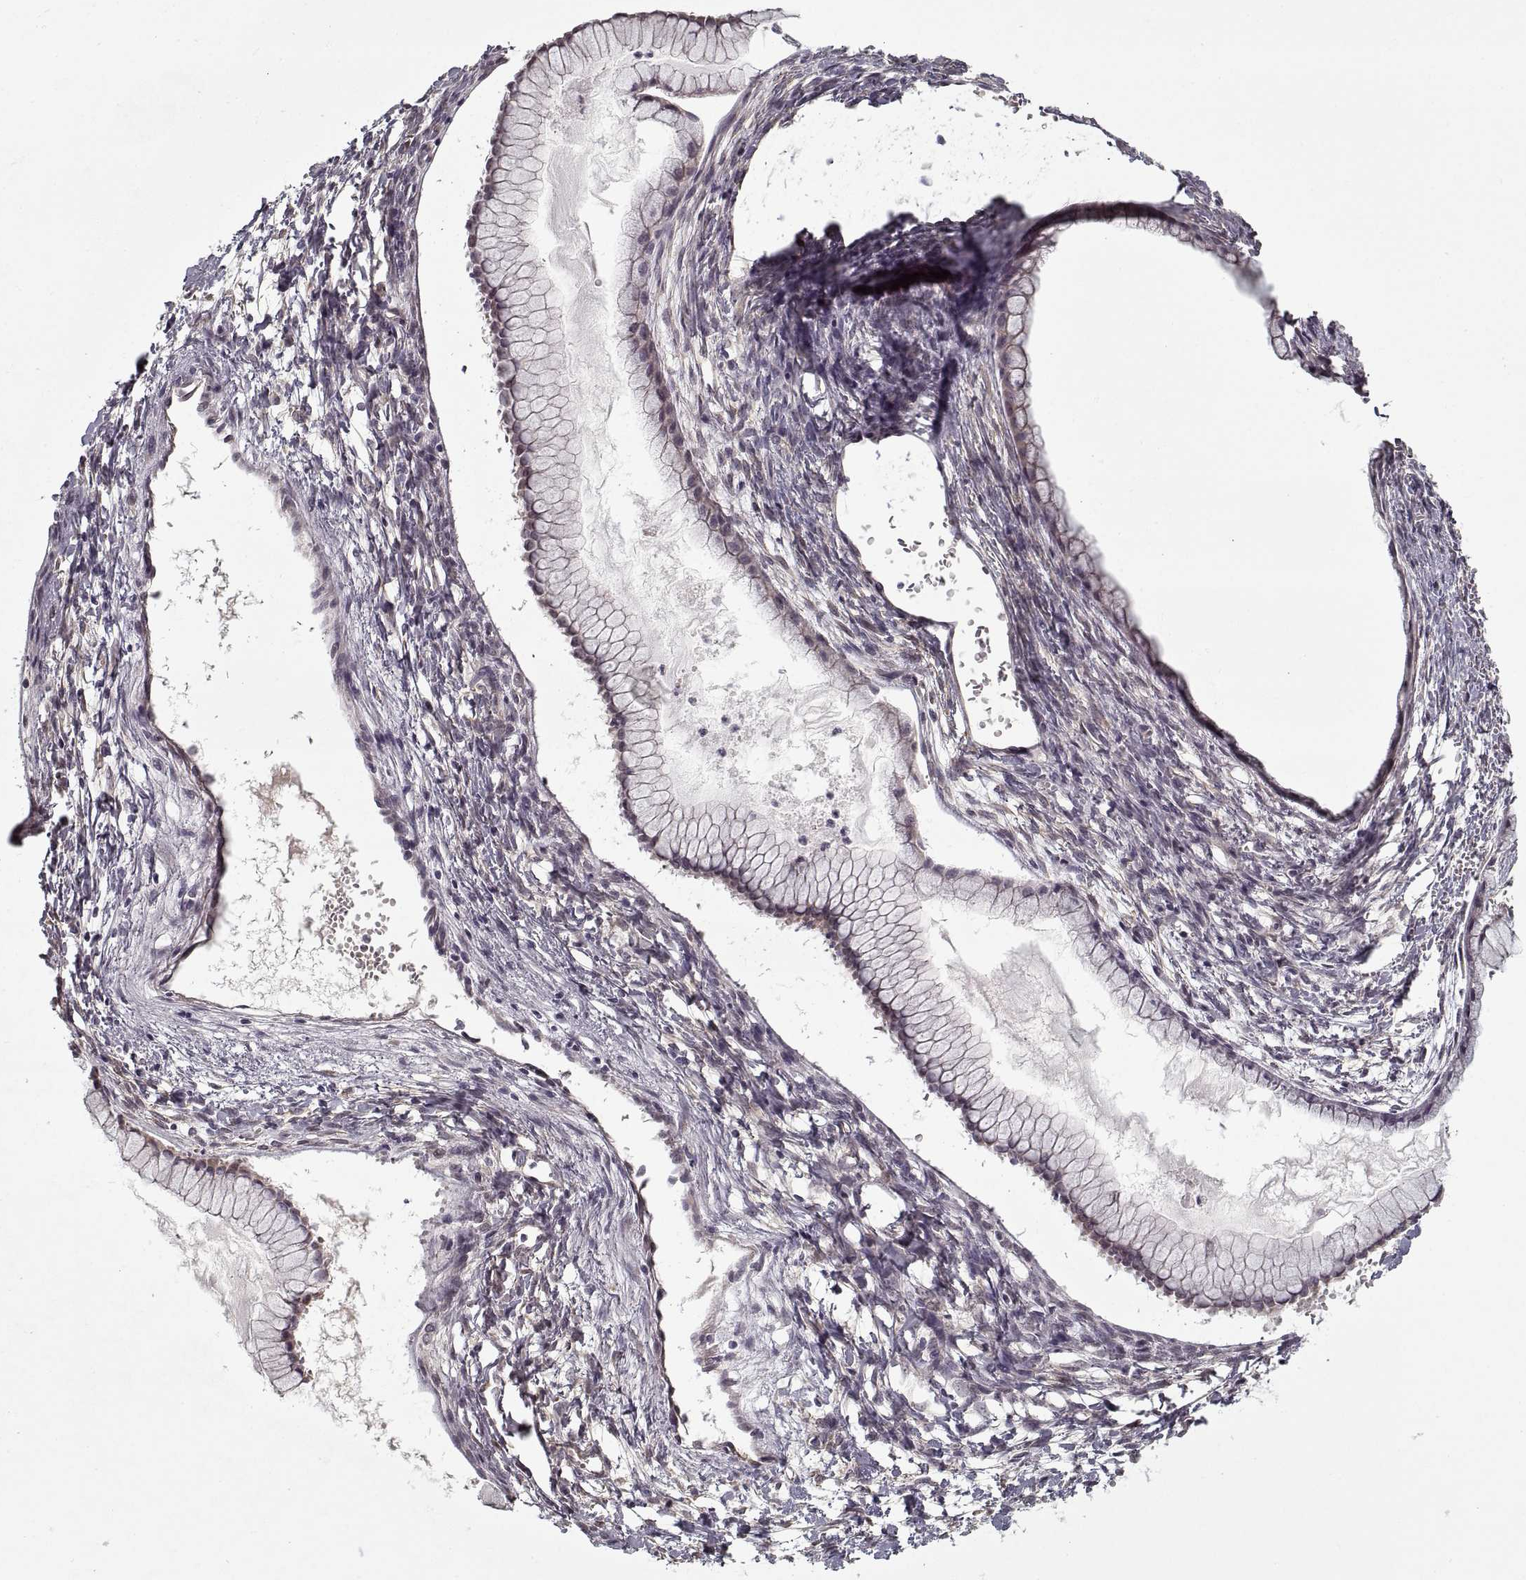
{"staining": {"intensity": "negative", "quantity": "none", "location": "none"}, "tissue": "ovarian cancer", "cell_type": "Tumor cells", "image_type": "cancer", "snomed": [{"axis": "morphology", "description": "Cystadenocarcinoma, mucinous, NOS"}, {"axis": "topography", "description": "Ovary"}], "caption": "IHC of human mucinous cystadenocarcinoma (ovarian) reveals no staining in tumor cells.", "gene": "LAMB2", "patient": {"sex": "female", "age": 41}}